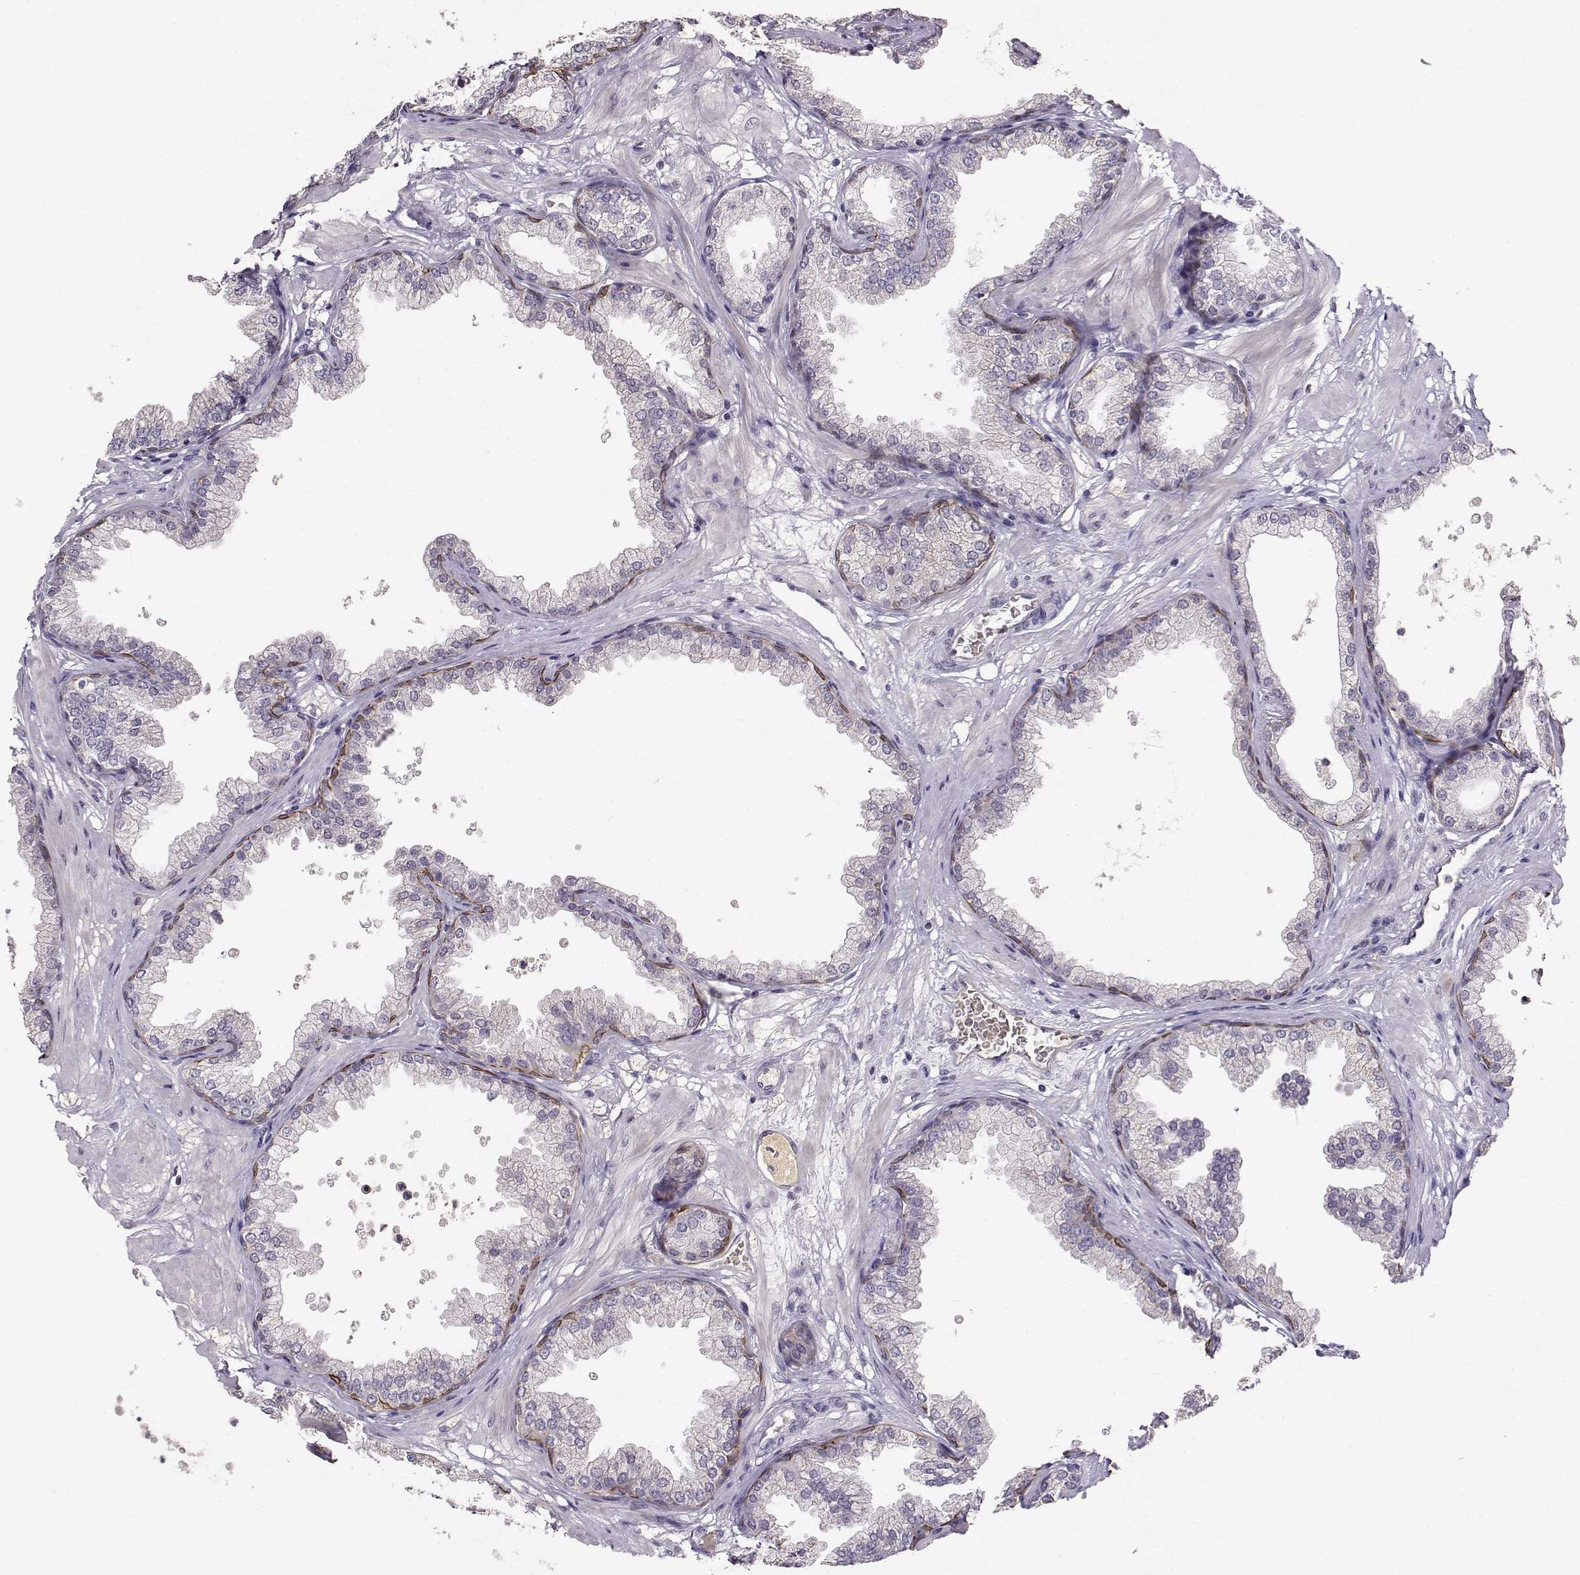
{"staining": {"intensity": "moderate", "quantity": "25%-75%", "location": "cytoplasmic/membranous"}, "tissue": "prostate", "cell_type": "Glandular cells", "image_type": "normal", "snomed": [{"axis": "morphology", "description": "Normal tissue, NOS"}, {"axis": "topography", "description": "Prostate"}], "caption": "An image of prostate stained for a protein demonstrates moderate cytoplasmic/membranous brown staining in glandular cells. (DAB (3,3'-diaminobenzidine) IHC with brightfield microscopy, high magnification).", "gene": "TACR1", "patient": {"sex": "male", "age": 37}}